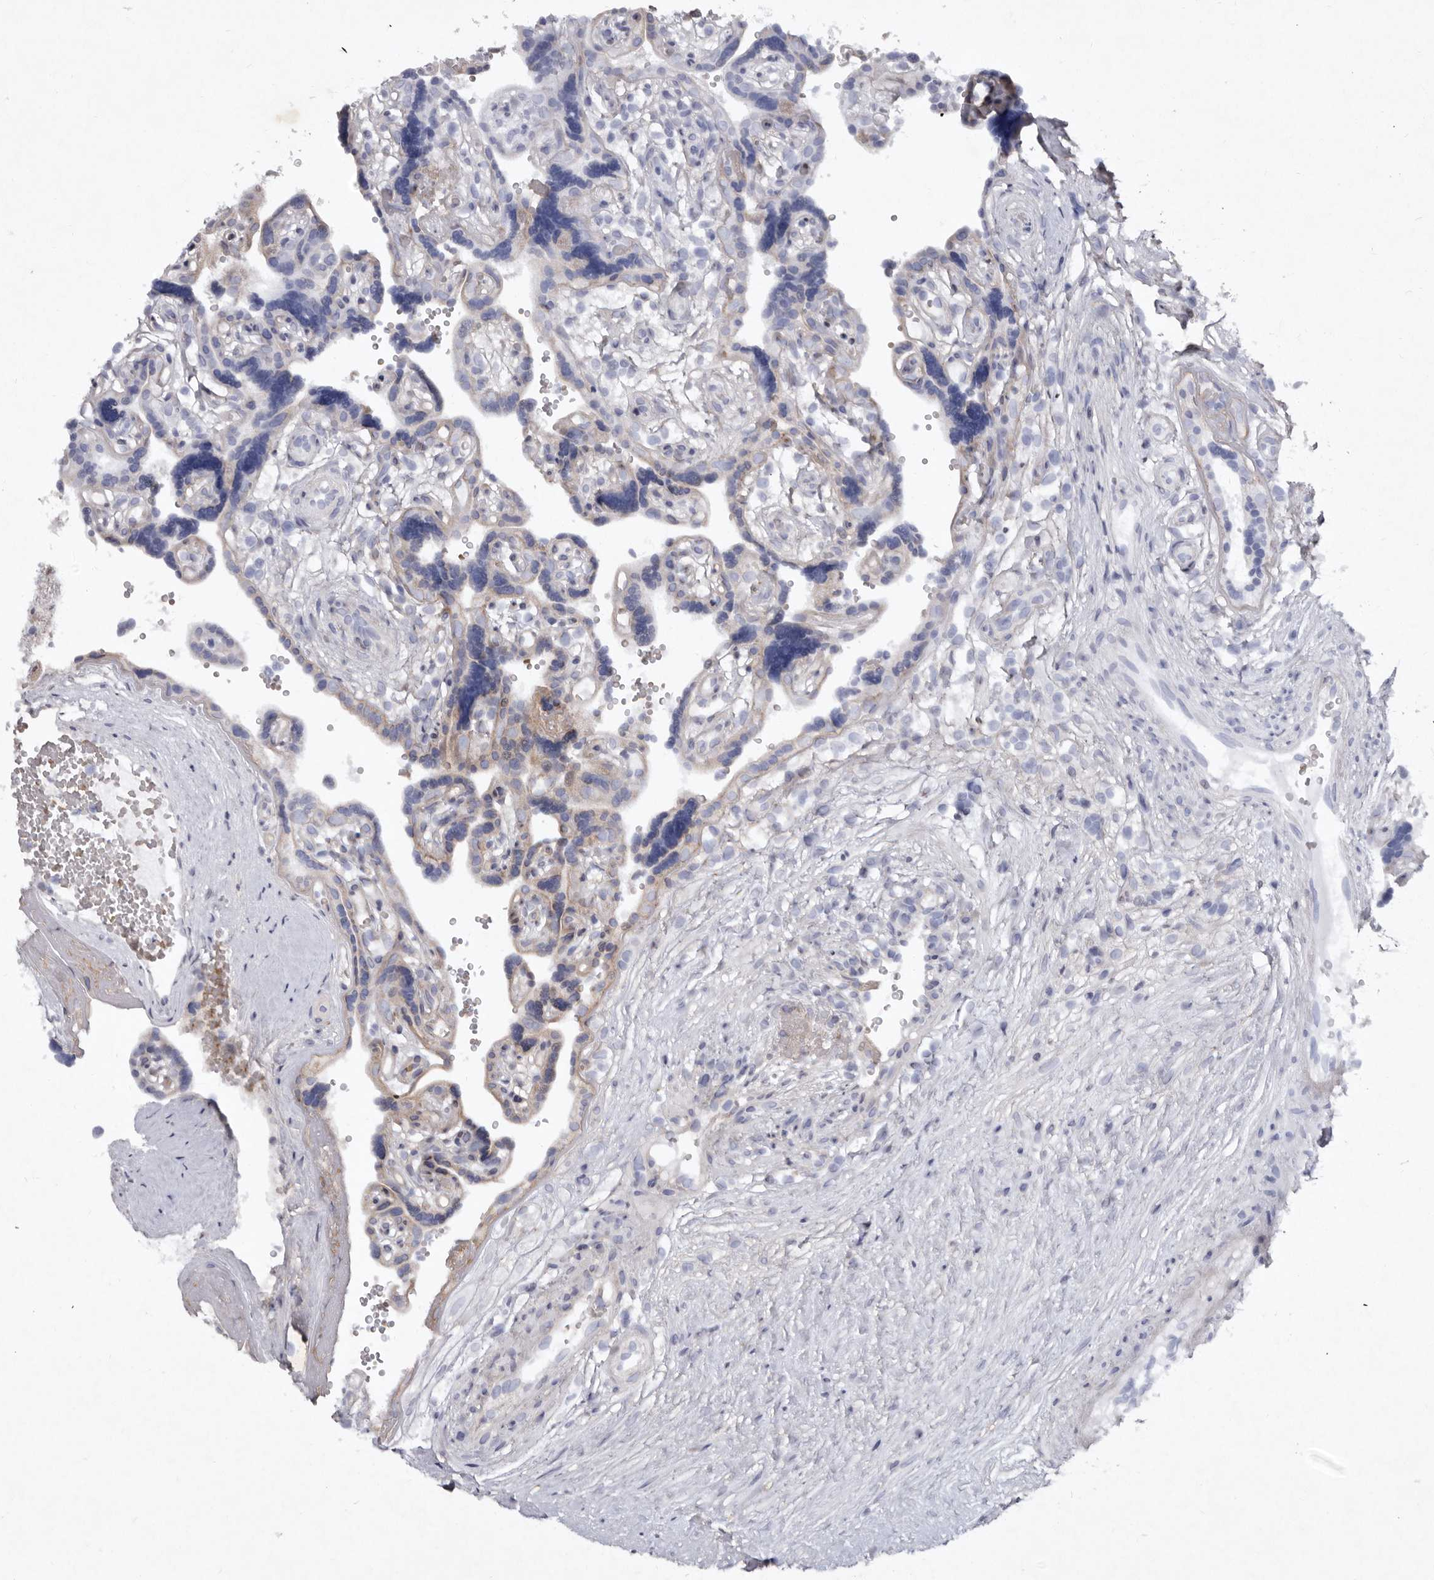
{"staining": {"intensity": "negative", "quantity": "none", "location": "none"}, "tissue": "placenta", "cell_type": "Decidual cells", "image_type": "normal", "snomed": [{"axis": "morphology", "description": "Normal tissue, NOS"}, {"axis": "topography", "description": "Placenta"}], "caption": "There is no significant positivity in decidual cells of placenta. (DAB (3,3'-diaminobenzidine) IHC with hematoxylin counter stain).", "gene": "ABL1", "patient": {"sex": "female", "age": 30}}